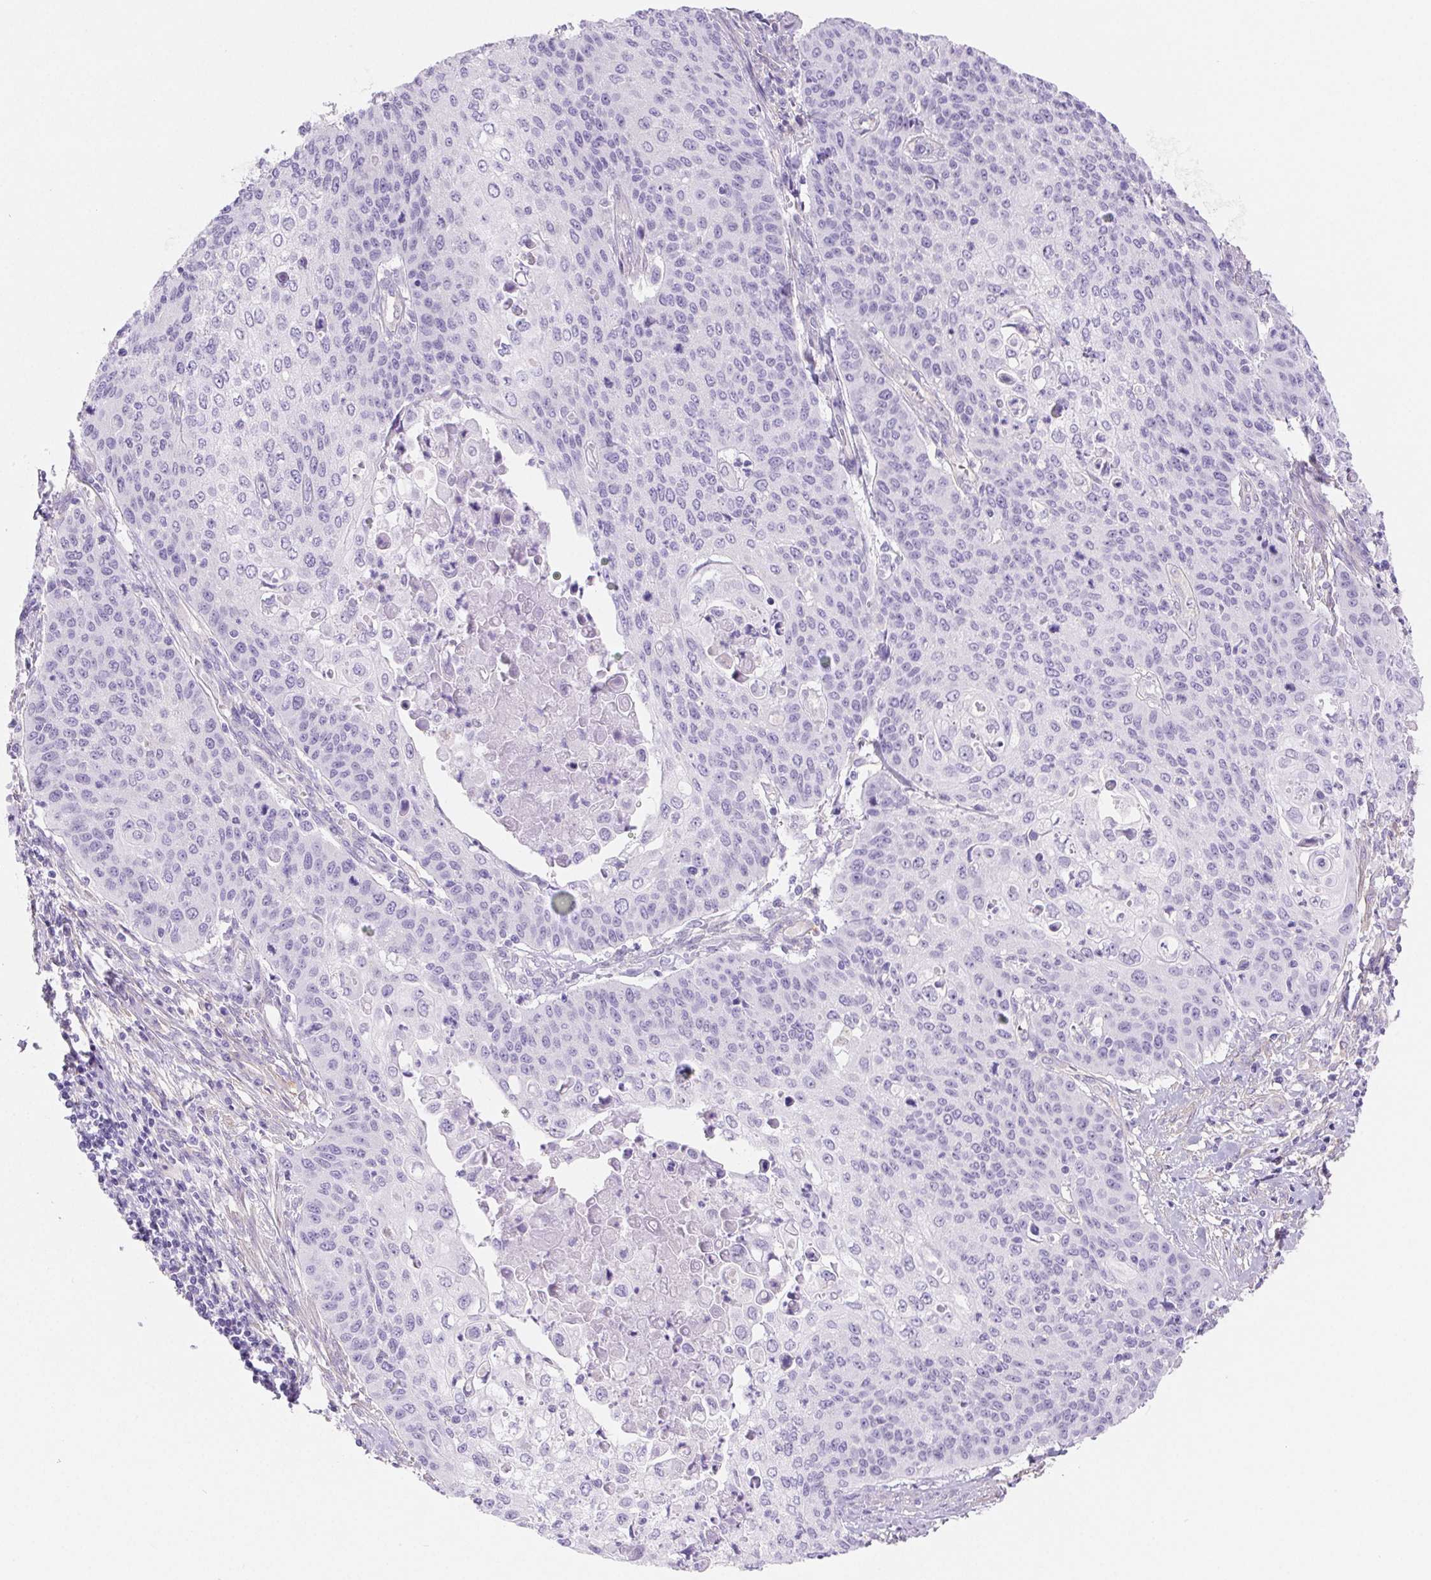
{"staining": {"intensity": "negative", "quantity": "none", "location": "none"}, "tissue": "cervical cancer", "cell_type": "Tumor cells", "image_type": "cancer", "snomed": [{"axis": "morphology", "description": "Squamous cell carcinoma, NOS"}, {"axis": "topography", "description": "Cervix"}], "caption": "This is an immunohistochemistry photomicrograph of squamous cell carcinoma (cervical). There is no staining in tumor cells.", "gene": "PNLIP", "patient": {"sex": "female", "age": 65}}